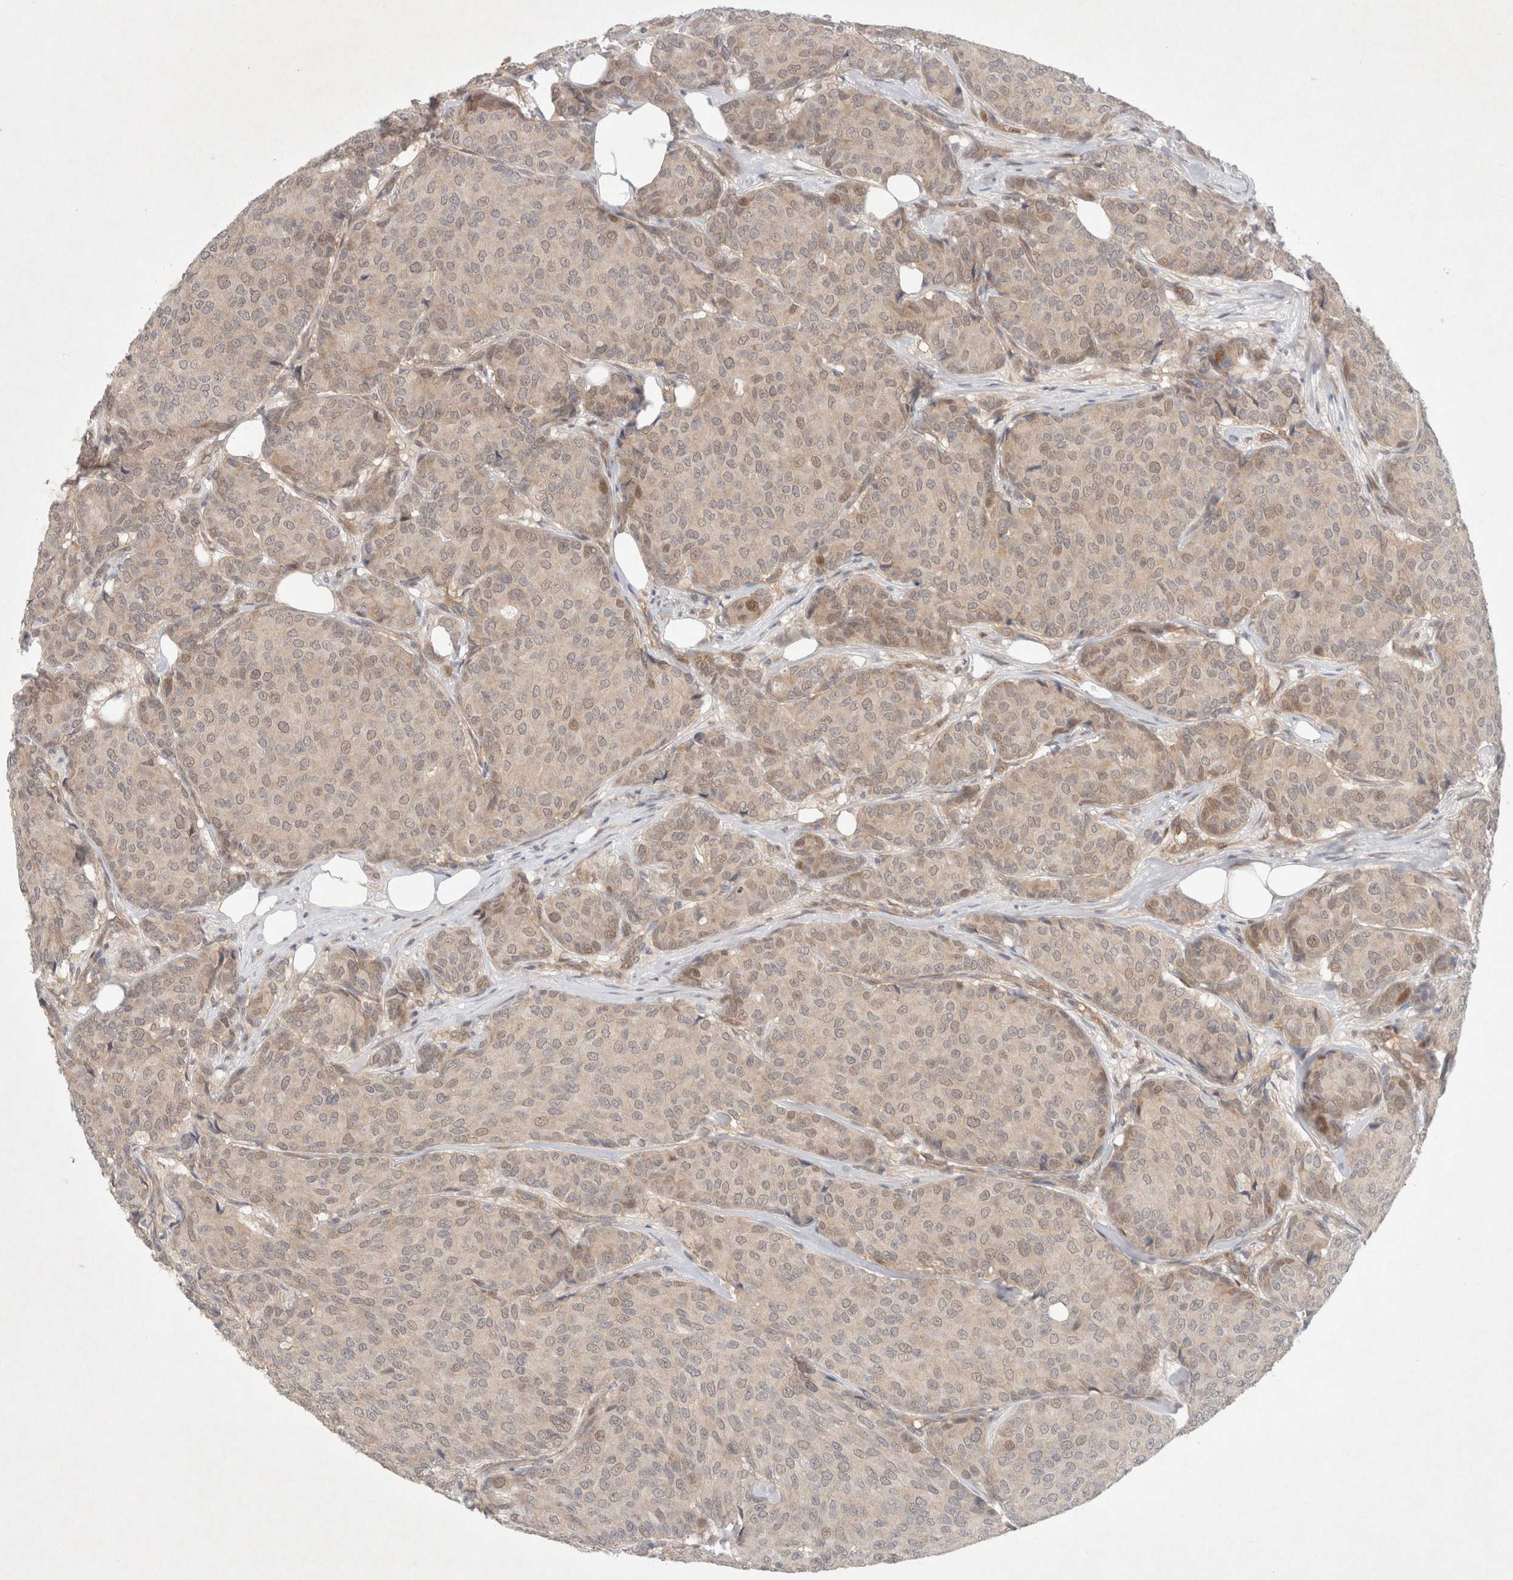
{"staining": {"intensity": "weak", "quantity": ">75%", "location": "cytoplasmic/membranous,nuclear"}, "tissue": "breast cancer", "cell_type": "Tumor cells", "image_type": "cancer", "snomed": [{"axis": "morphology", "description": "Duct carcinoma"}, {"axis": "topography", "description": "Breast"}], "caption": "Protein staining by IHC demonstrates weak cytoplasmic/membranous and nuclear positivity in approximately >75% of tumor cells in breast cancer. (DAB IHC with brightfield microscopy, high magnification).", "gene": "RASAL2", "patient": {"sex": "female", "age": 75}}